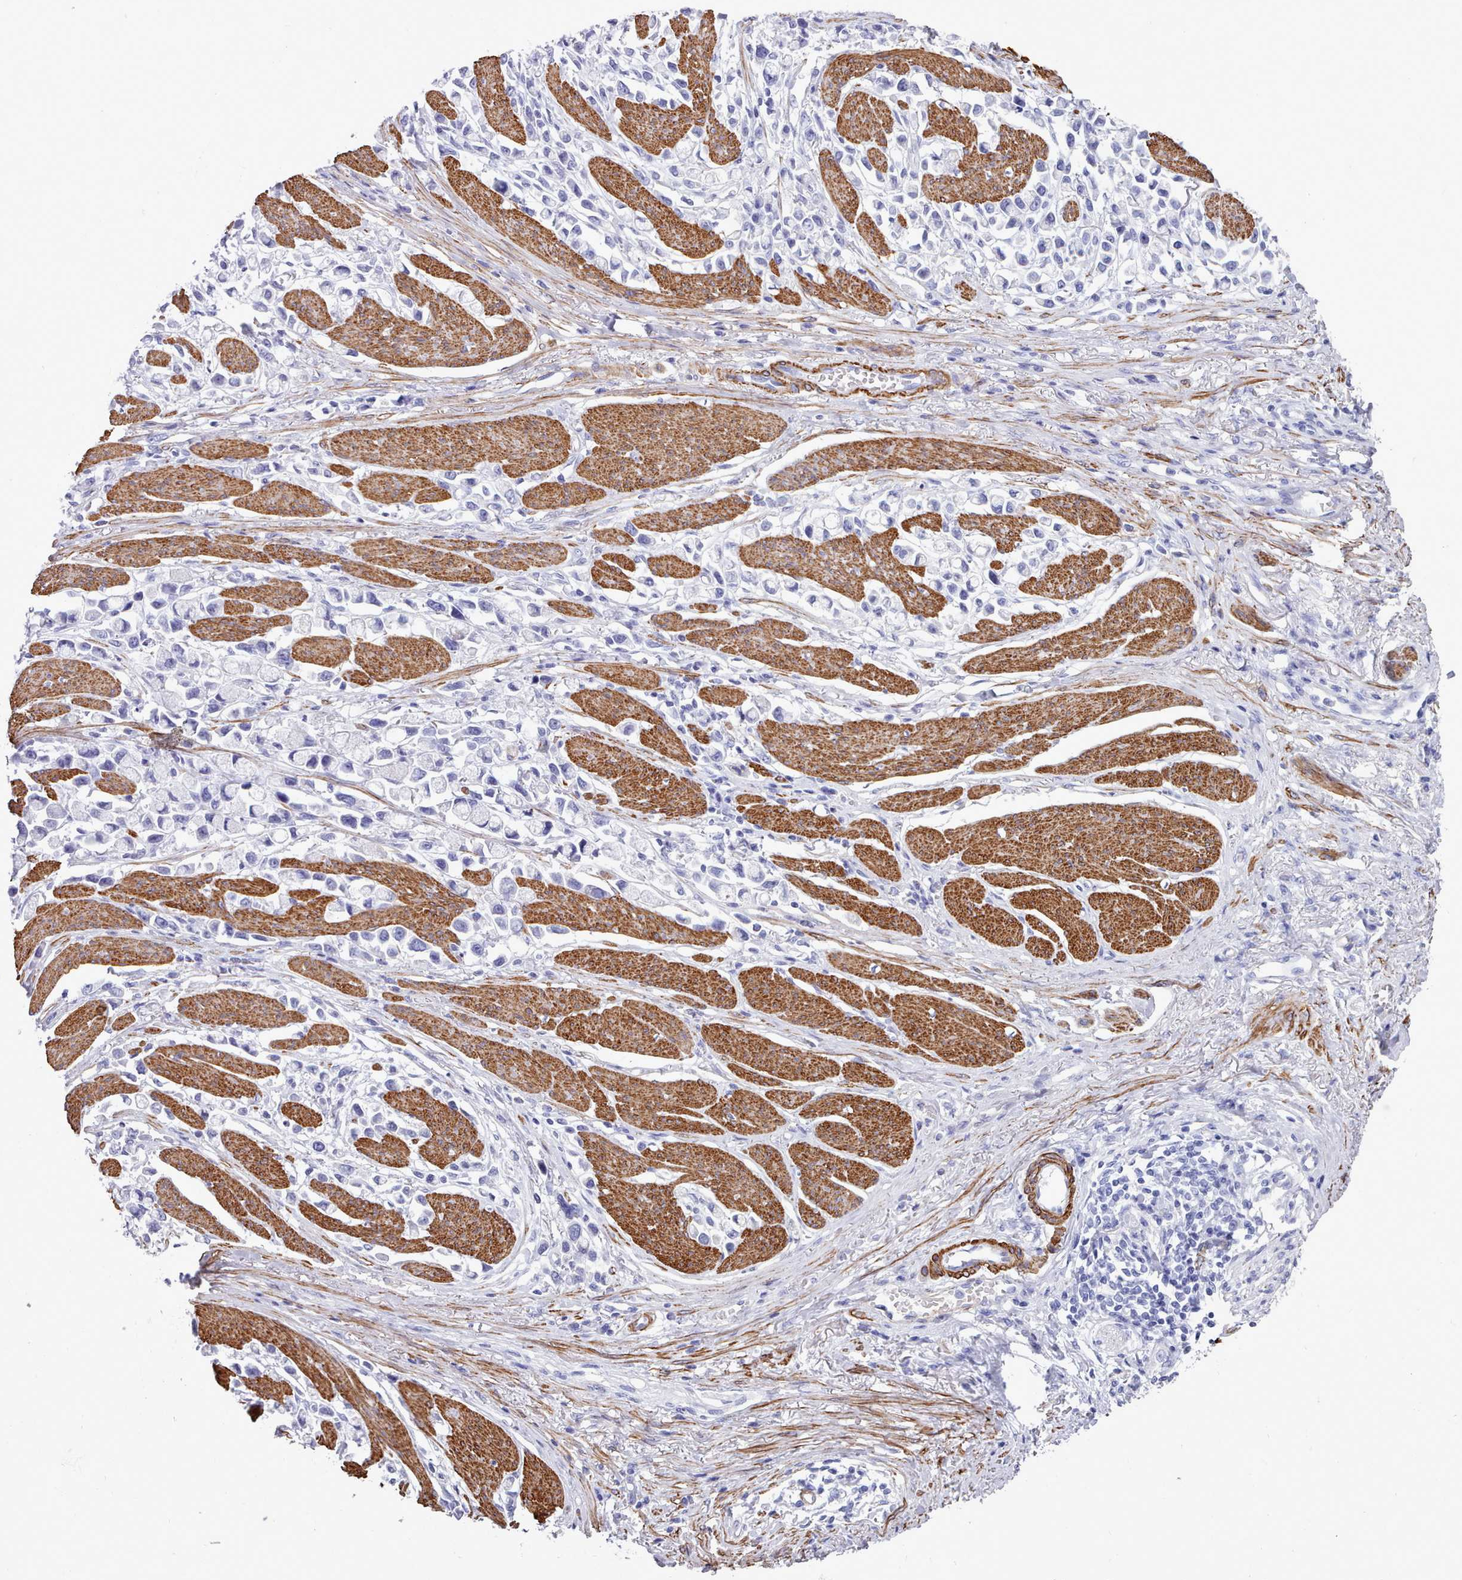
{"staining": {"intensity": "negative", "quantity": "none", "location": "none"}, "tissue": "stomach cancer", "cell_type": "Tumor cells", "image_type": "cancer", "snomed": [{"axis": "morphology", "description": "Adenocarcinoma, NOS"}, {"axis": "topography", "description": "Stomach"}], "caption": "Immunohistochemistry (IHC) of human stomach cancer exhibits no expression in tumor cells. (DAB IHC with hematoxylin counter stain).", "gene": "FPGS", "patient": {"sex": "female", "age": 81}}